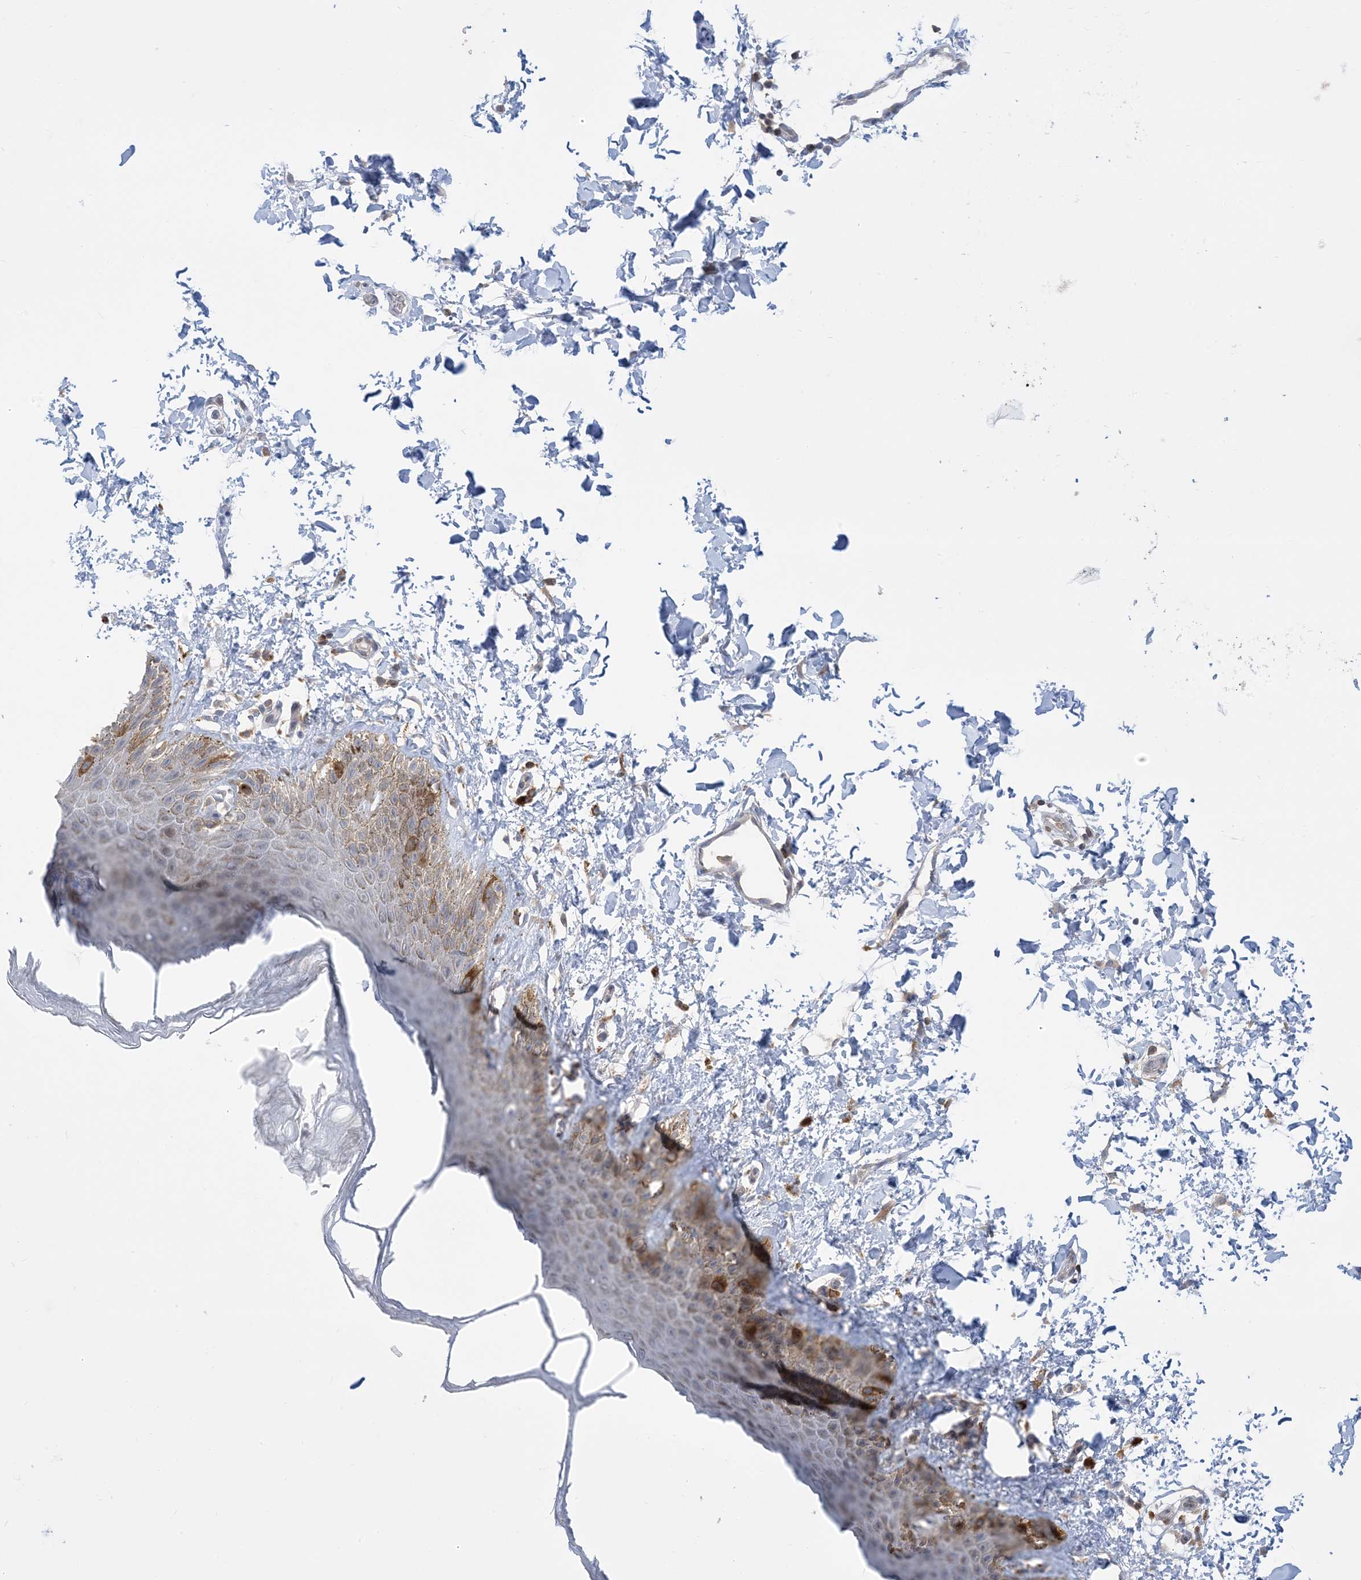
{"staining": {"intensity": "moderate", "quantity": "<25%", "location": "cytoplasmic/membranous"}, "tissue": "skin", "cell_type": "Epidermal cells", "image_type": "normal", "snomed": [{"axis": "morphology", "description": "Normal tissue, NOS"}, {"axis": "topography", "description": "Anal"}], "caption": "Epidermal cells show low levels of moderate cytoplasmic/membranous expression in about <25% of cells in benign skin. Using DAB (brown) and hematoxylin (blue) stains, captured at high magnification using brightfield microscopy.", "gene": "AOC1", "patient": {"sex": "male", "age": 44}}